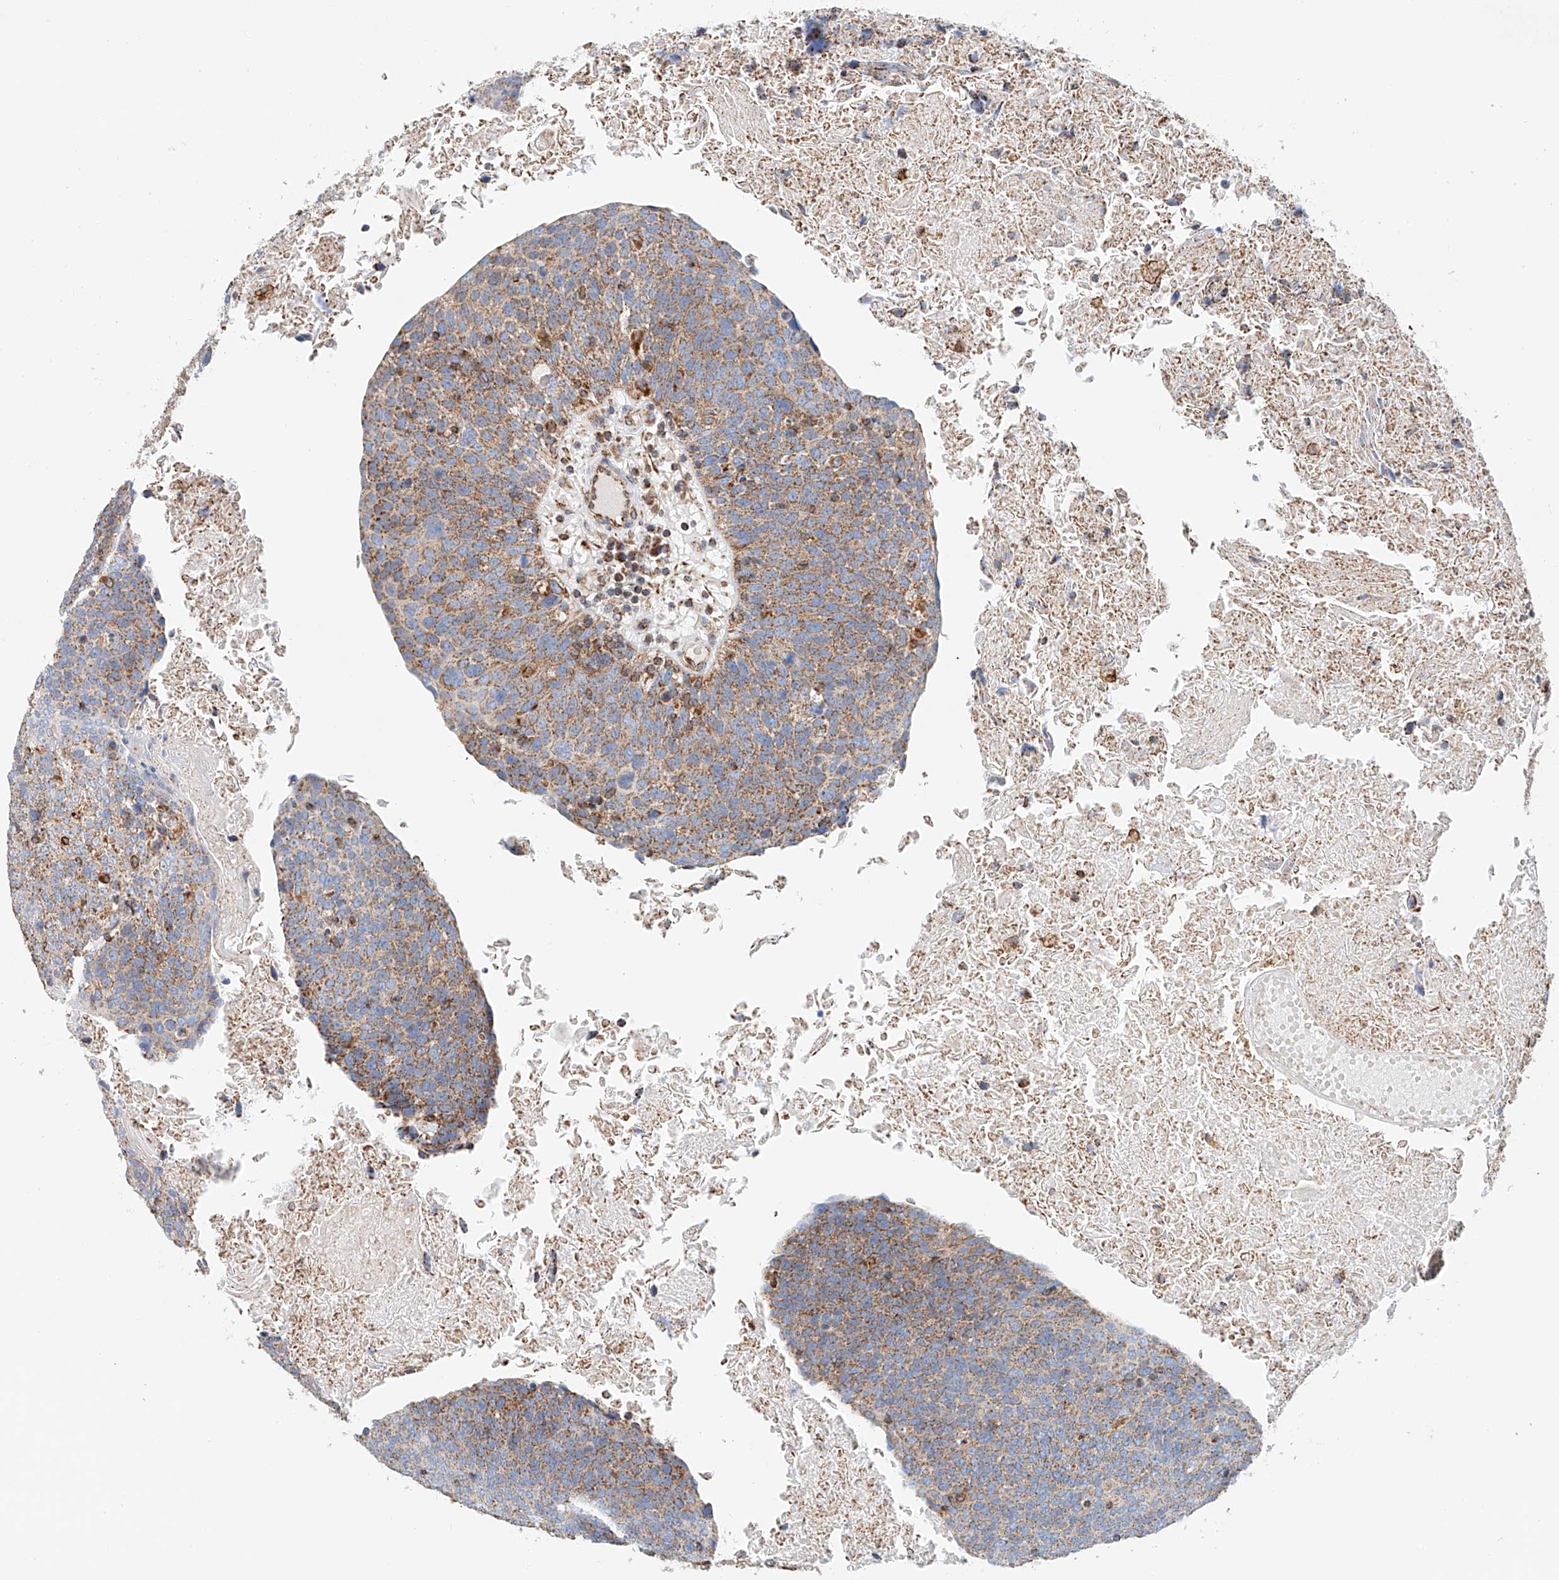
{"staining": {"intensity": "moderate", "quantity": ">75%", "location": "cytoplasmic/membranous"}, "tissue": "head and neck cancer", "cell_type": "Tumor cells", "image_type": "cancer", "snomed": [{"axis": "morphology", "description": "Squamous cell carcinoma, NOS"}, {"axis": "morphology", "description": "Squamous cell carcinoma, metastatic, NOS"}, {"axis": "topography", "description": "Lymph node"}, {"axis": "topography", "description": "Head-Neck"}], "caption": "Human squamous cell carcinoma (head and neck) stained with a protein marker shows moderate staining in tumor cells.", "gene": "NDUFV3", "patient": {"sex": "male", "age": 62}}